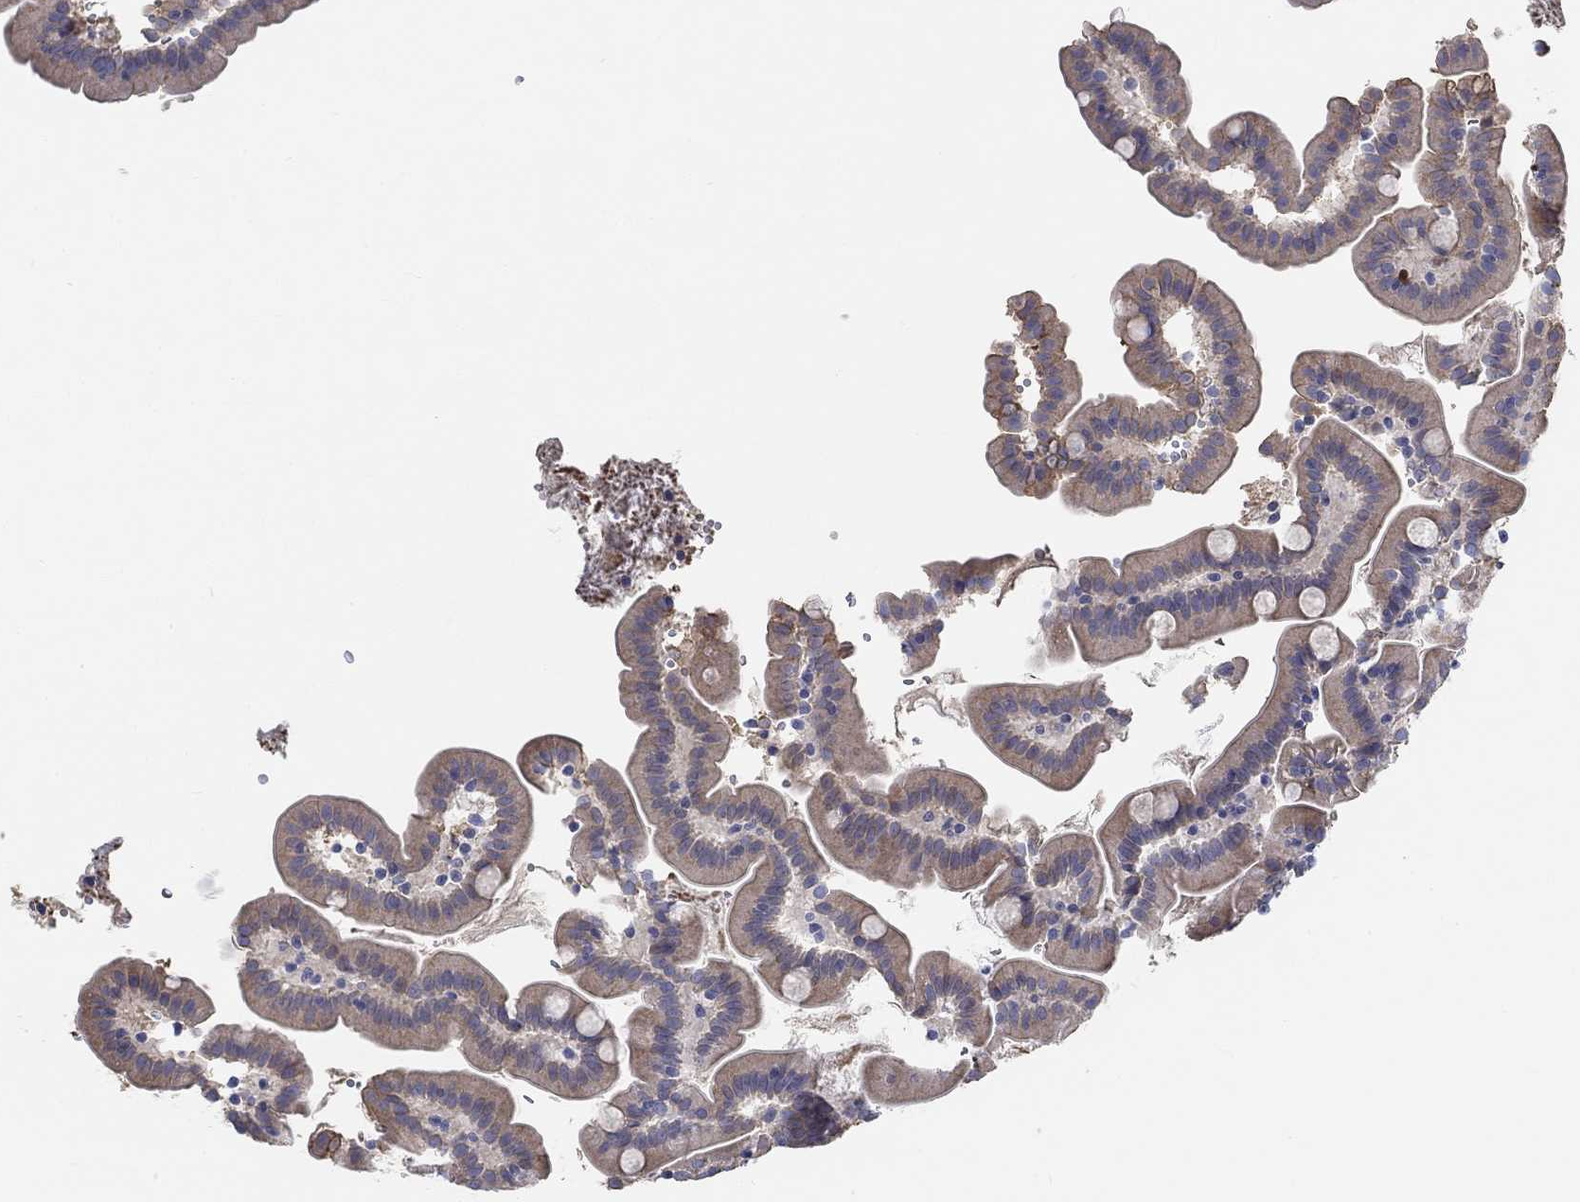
{"staining": {"intensity": "weak", "quantity": "<25%", "location": "cytoplasmic/membranous,nuclear"}, "tissue": "small intestine", "cell_type": "Glandular cells", "image_type": "normal", "snomed": [{"axis": "morphology", "description": "Normal tissue, NOS"}, {"axis": "topography", "description": "Small intestine"}], "caption": "This photomicrograph is of benign small intestine stained with immunohistochemistry to label a protein in brown with the nuclei are counter-stained blue. There is no expression in glandular cells.", "gene": "PRC1", "patient": {"sex": "female", "age": 44}}